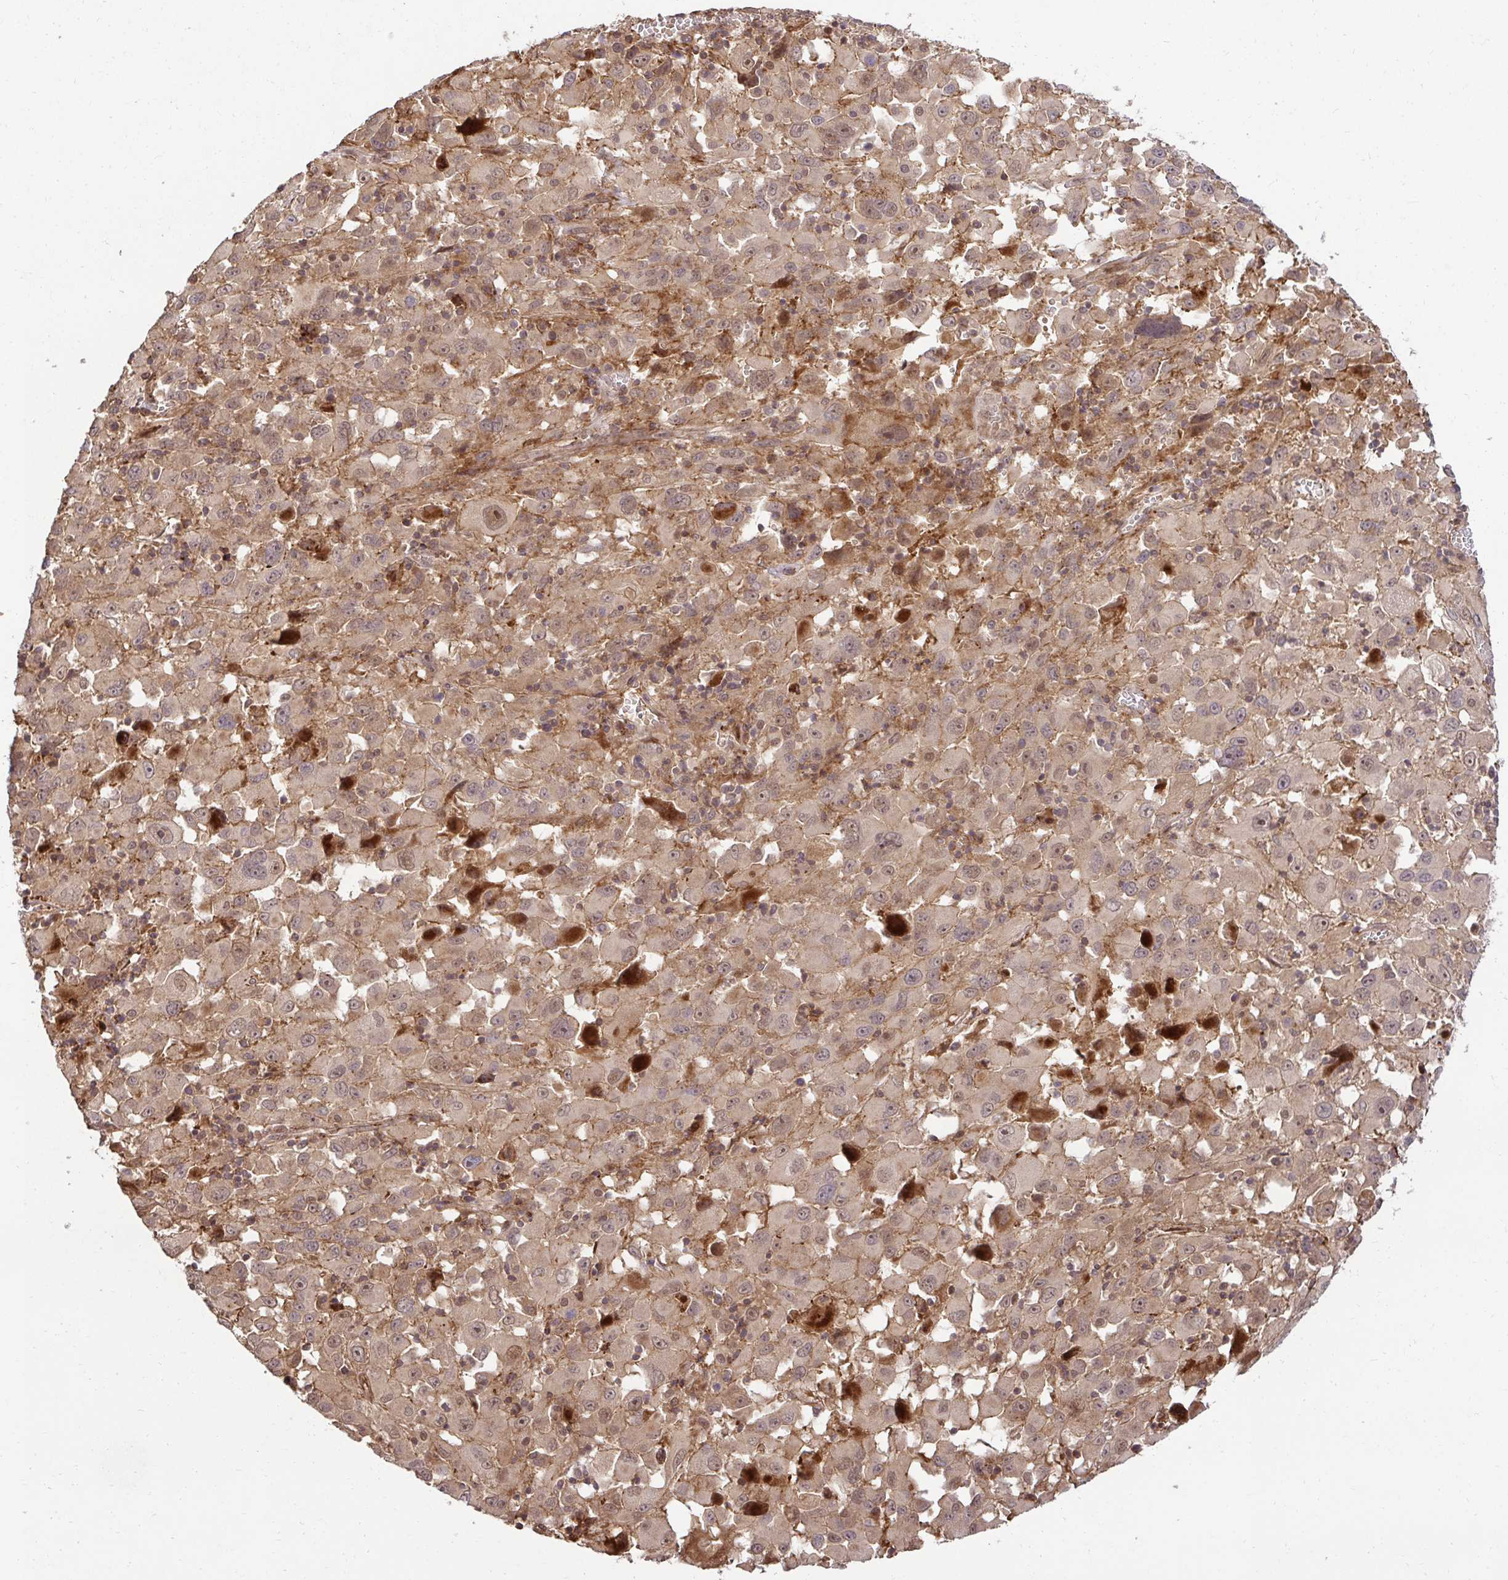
{"staining": {"intensity": "weak", "quantity": "<25%", "location": "nuclear"}, "tissue": "melanoma", "cell_type": "Tumor cells", "image_type": "cancer", "snomed": [{"axis": "morphology", "description": "Malignant melanoma, Metastatic site"}, {"axis": "topography", "description": "Soft tissue"}], "caption": "Micrograph shows no significant protein staining in tumor cells of melanoma.", "gene": "PSMA4", "patient": {"sex": "male", "age": 50}}